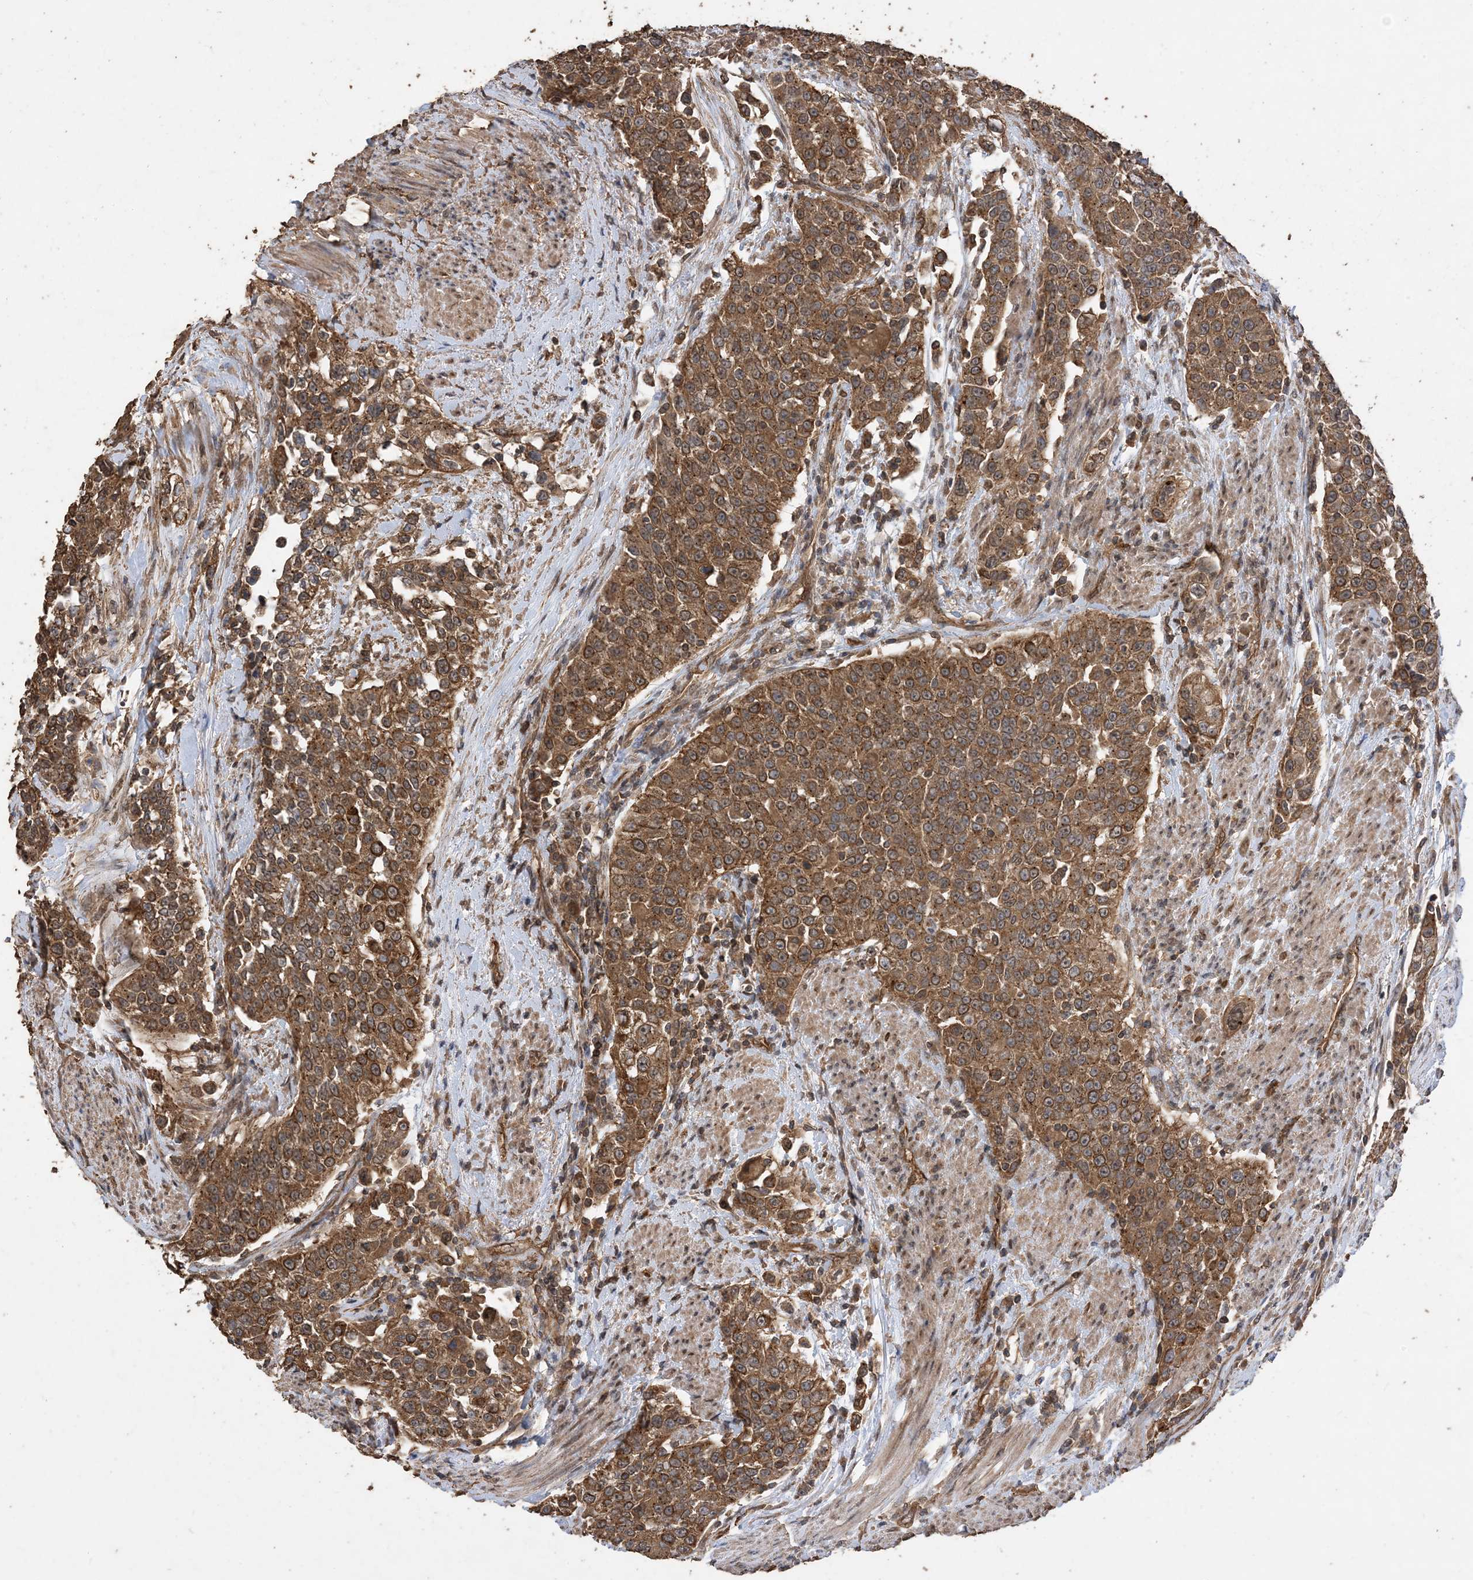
{"staining": {"intensity": "moderate", "quantity": ">75%", "location": "cytoplasmic/membranous"}, "tissue": "urothelial cancer", "cell_type": "Tumor cells", "image_type": "cancer", "snomed": [{"axis": "morphology", "description": "Urothelial carcinoma, High grade"}, {"axis": "topography", "description": "Urinary bladder"}], "caption": "The micrograph reveals a brown stain indicating the presence of a protein in the cytoplasmic/membranous of tumor cells in high-grade urothelial carcinoma.", "gene": "ZKSCAN5", "patient": {"sex": "female", "age": 80}}